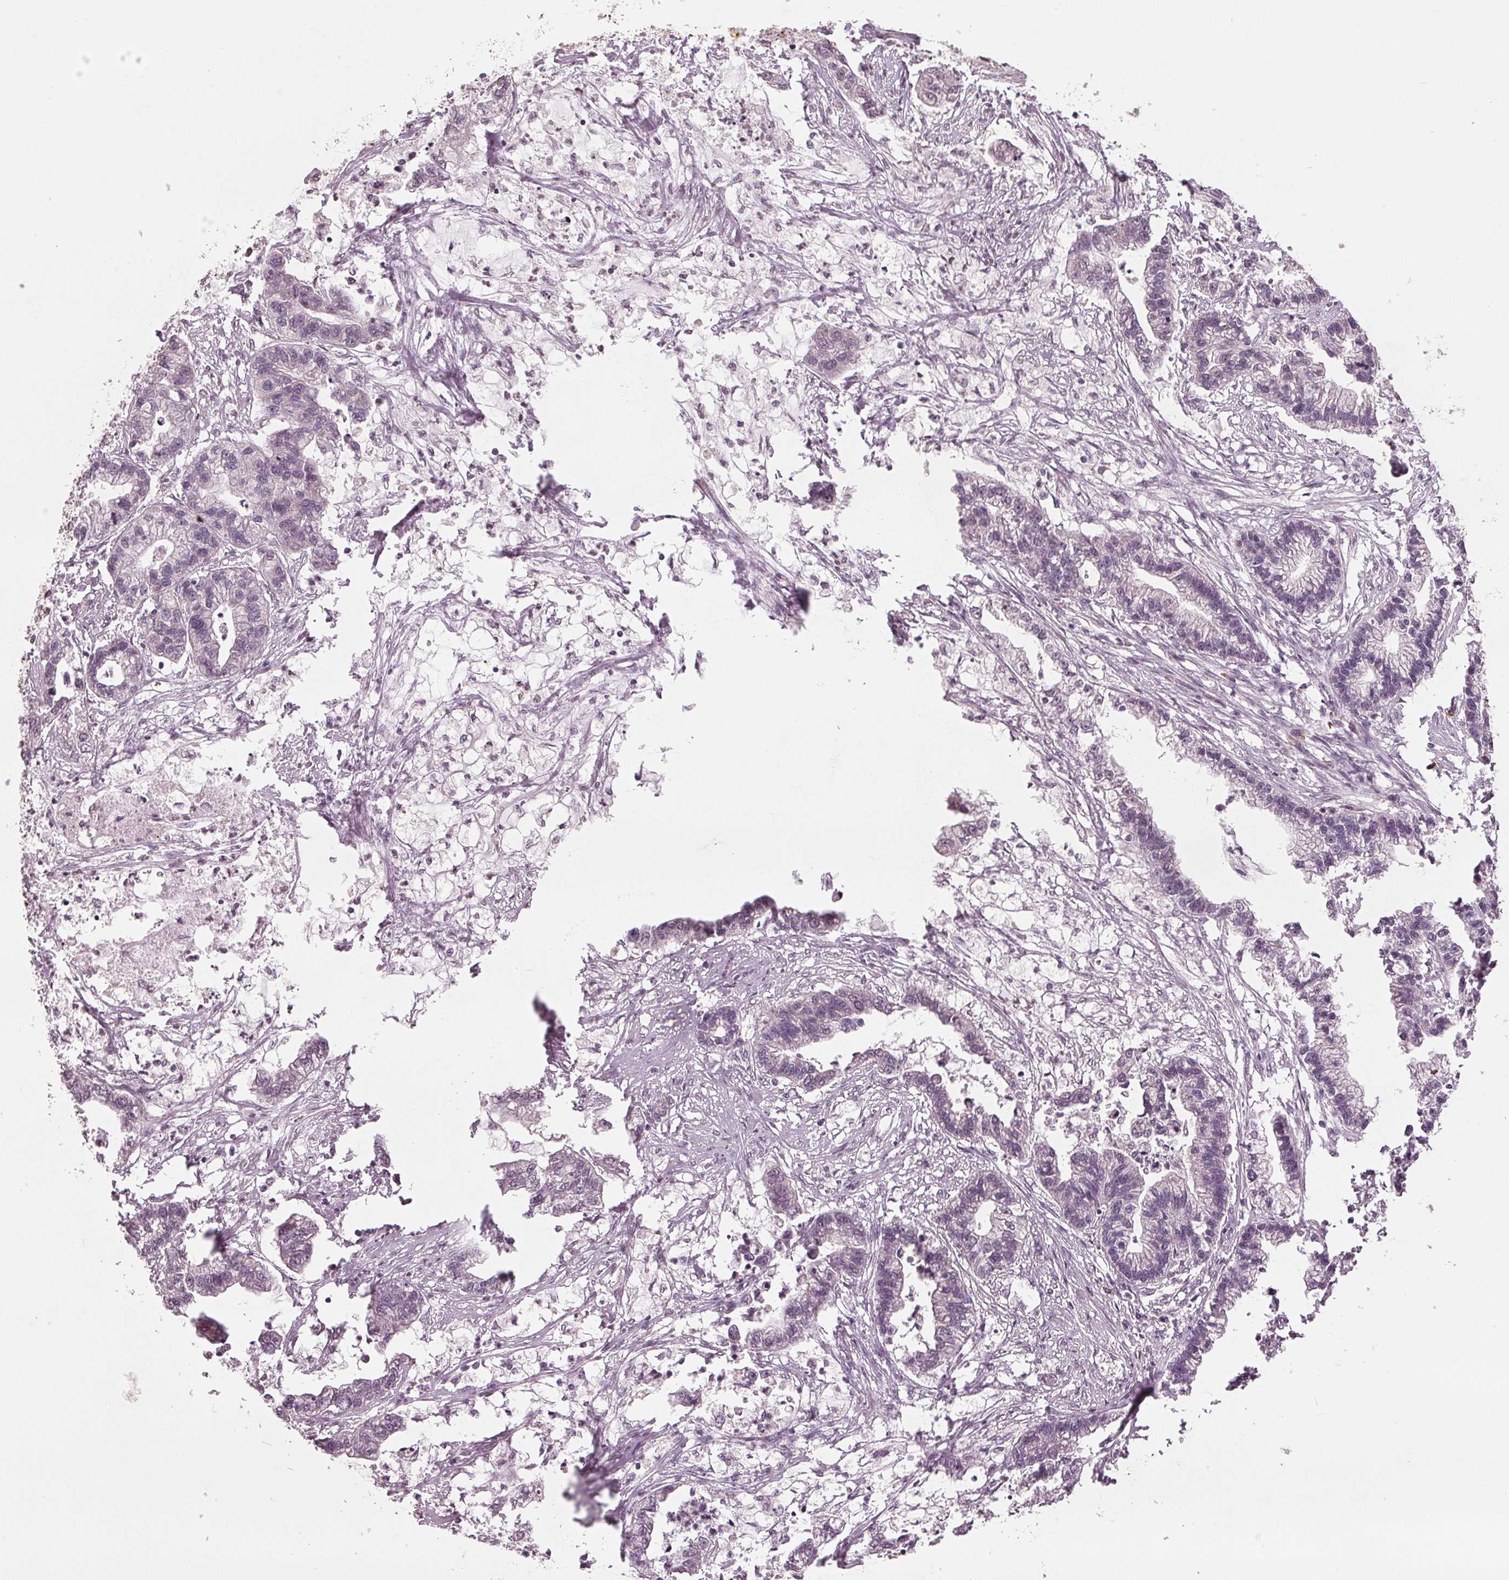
{"staining": {"intensity": "negative", "quantity": "none", "location": "none"}, "tissue": "stomach cancer", "cell_type": "Tumor cells", "image_type": "cancer", "snomed": [{"axis": "morphology", "description": "Adenocarcinoma, NOS"}, {"axis": "topography", "description": "Stomach"}], "caption": "Immunohistochemical staining of stomach cancer (adenocarcinoma) shows no significant staining in tumor cells. (DAB immunohistochemistry visualized using brightfield microscopy, high magnification).", "gene": "CXCL16", "patient": {"sex": "male", "age": 83}}